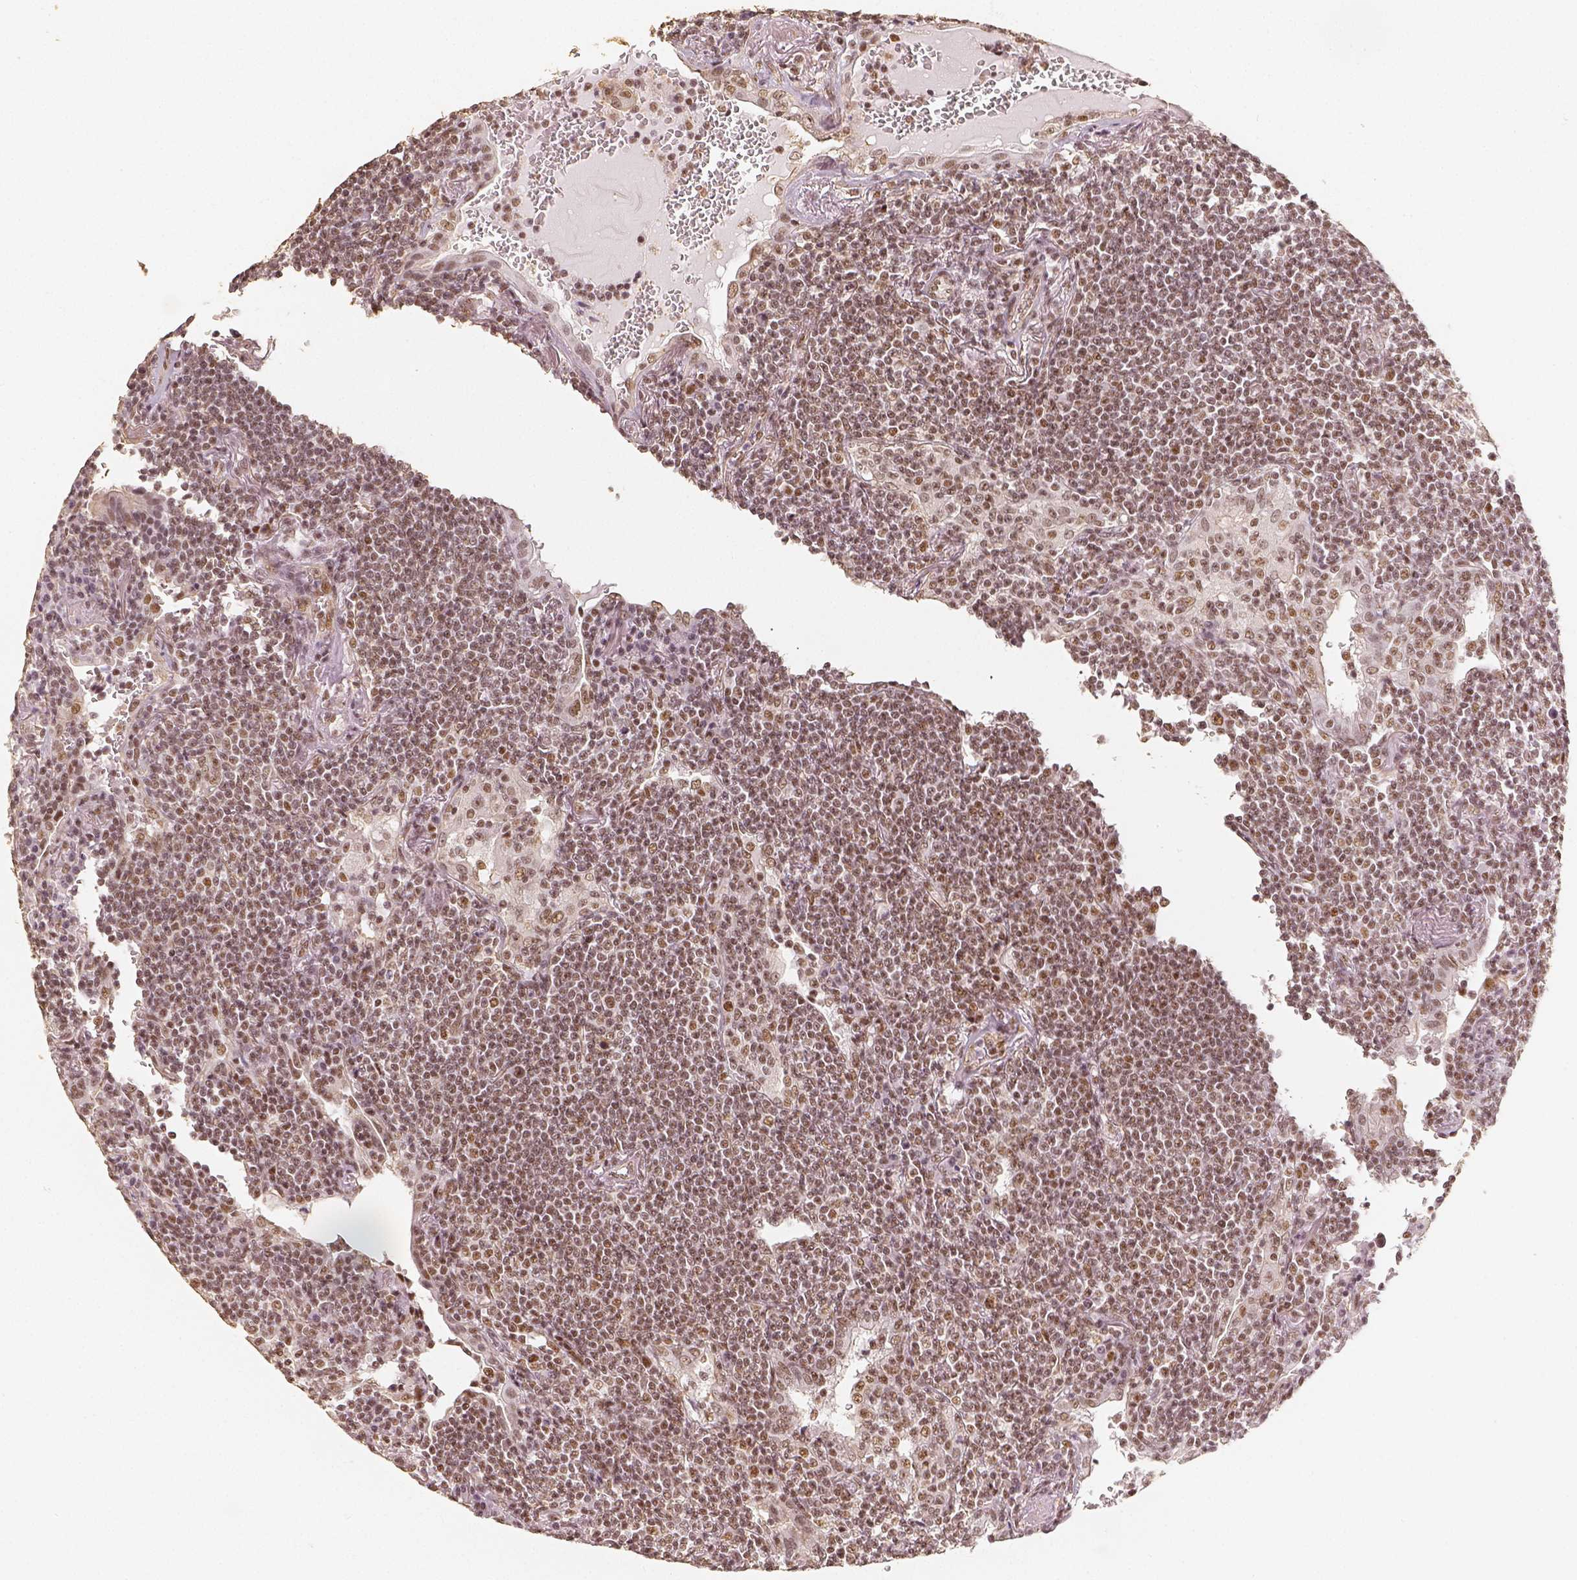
{"staining": {"intensity": "moderate", "quantity": ">75%", "location": "nuclear"}, "tissue": "lymphoma", "cell_type": "Tumor cells", "image_type": "cancer", "snomed": [{"axis": "morphology", "description": "Malignant lymphoma, non-Hodgkin's type, Low grade"}, {"axis": "topography", "description": "Lung"}], "caption": "Low-grade malignant lymphoma, non-Hodgkin's type tissue shows moderate nuclear expression in approximately >75% of tumor cells, visualized by immunohistochemistry.", "gene": "HDAC1", "patient": {"sex": "female", "age": 71}}